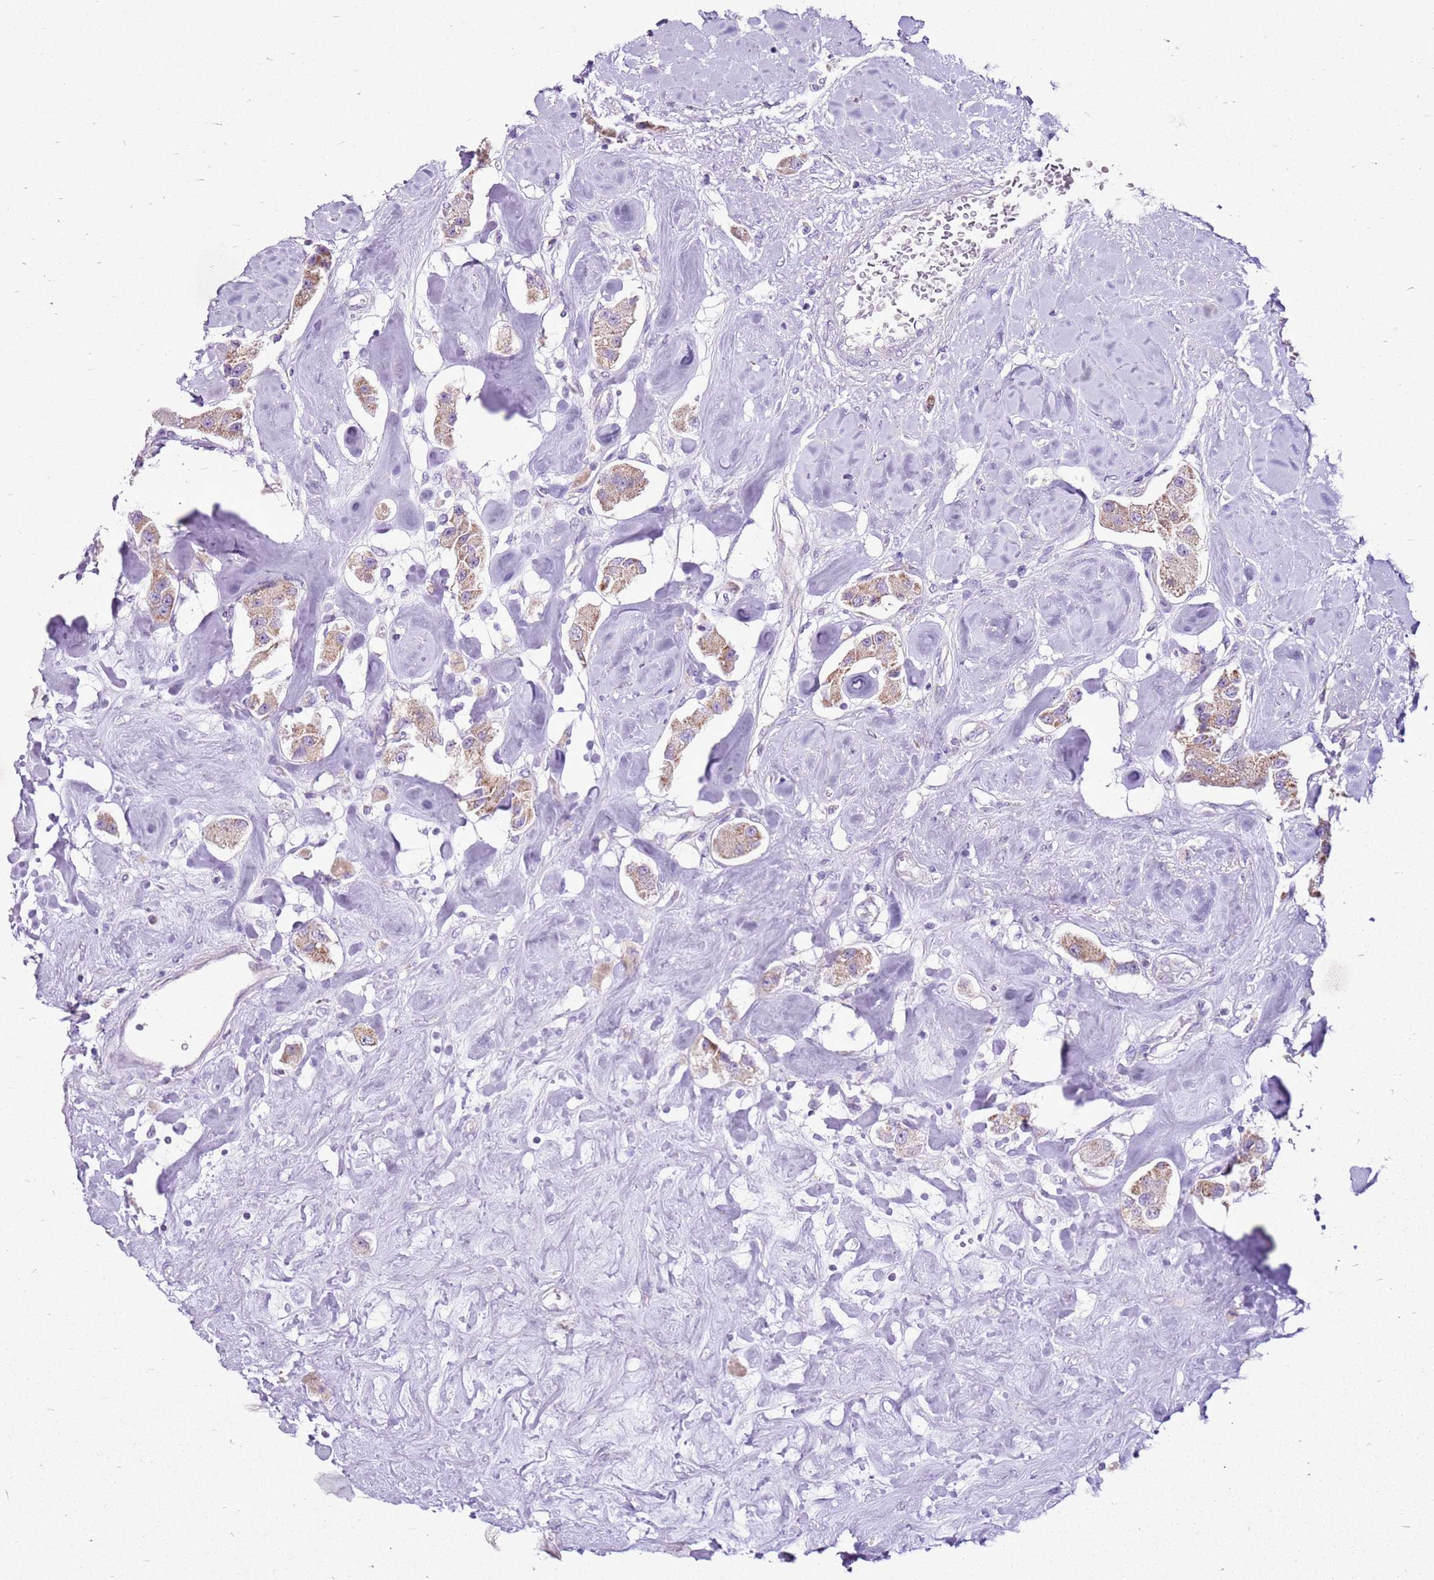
{"staining": {"intensity": "moderate", "quantity": ">75%", "location": "cytoplasmic/membranous"}, "tissue": "carcinoid", "cell_type": "Tumor cells", "image_type": "cancer", "snomed": [{"axis": "morphology", "description": "Carcinoid, malignant, NOS"}, {"axis": "topography", "description": "Pancreas"}], "caption": "Immunohistochemical staining of carcinoid shows medium levels of moderate cytoplasmic/membranous expression in approximately >75% of tumor cells.", "gene": "MRPL36", "patient": {"sex": "male", "age": 41}}